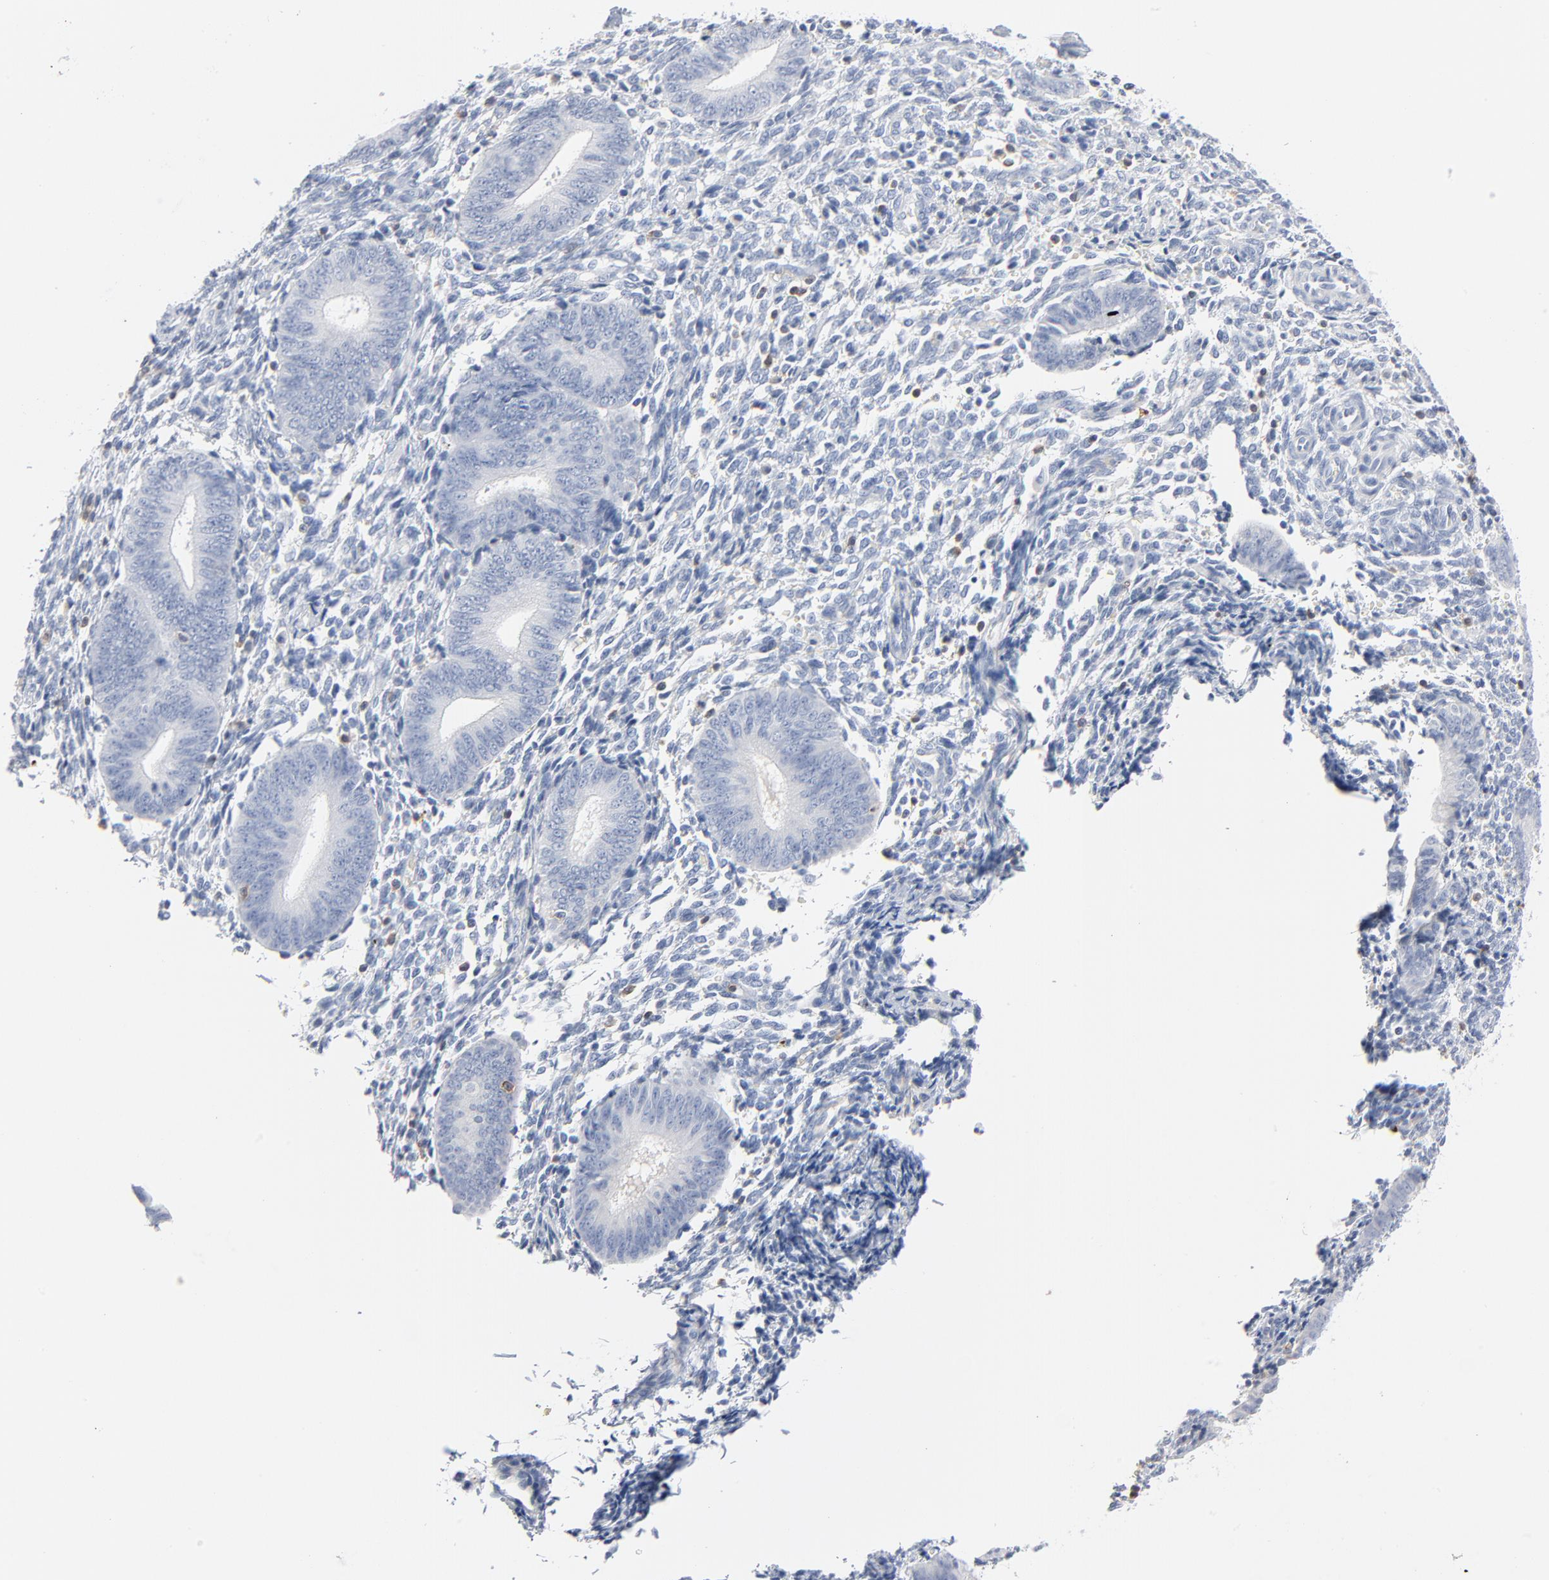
{"staining": {"intensity": "negative", "quantity": "none", "location": "none"}, "tissue": "endometrium", "cell_type": "Cells in endometrial stroma", "image_type": "normal", "snomed": [{"axis": "morphology", "description": "Normal tissue, NOS"}, {"axis": "topography", "description": "Uterus"}, {"axis": "topography", "description": "Endometrium"}], "caption": "This is an IHC photomicrograph of benign endometrium. There is no staining in cells in endometrial stroma.", "gene": "PTK2B", "patient": {"sex": "female", "age": 33}}